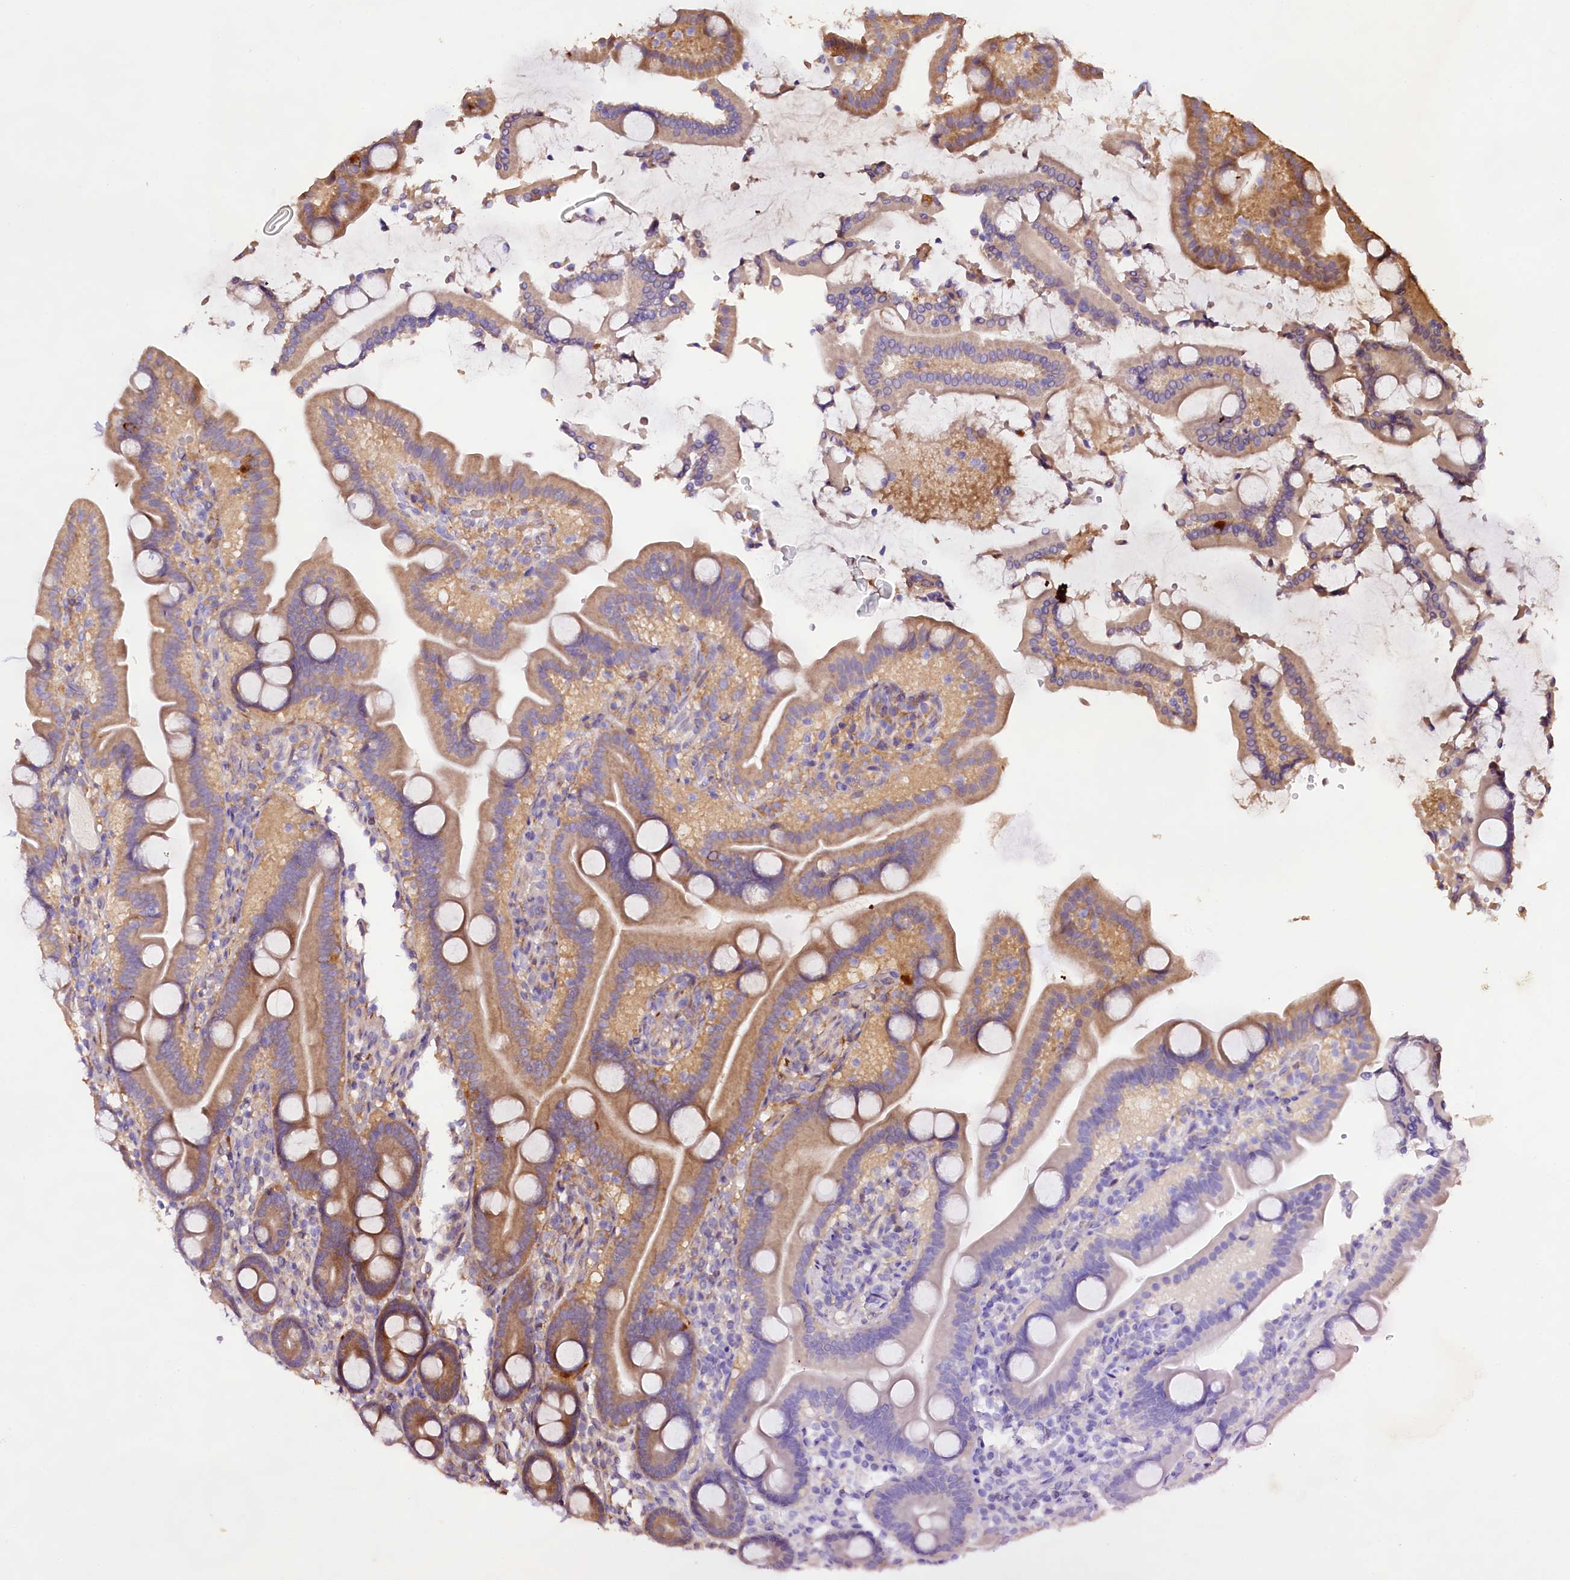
{"staining": {"intensity": "moderate", "quantity": ">75%", "location": "cytoplasmic/membranous"}, "tissue": "duodenum", "cell_type": "Glandular cells", "image_type": "normal", "snomed": [{"axis": "morphology", "description": "Normal tissue, NOS"}, {"axis": "topography", "description": "Duodenum"}], "caption": "IHC photomicrograph of normal human duodenum stained for a protein (brown), which reveals medium levels of moderate cytoplasmic/membranous expression in about >75% of glandular cells.", "gene": "DMXL2", "patient": {"sex": "male", "age": 55}}